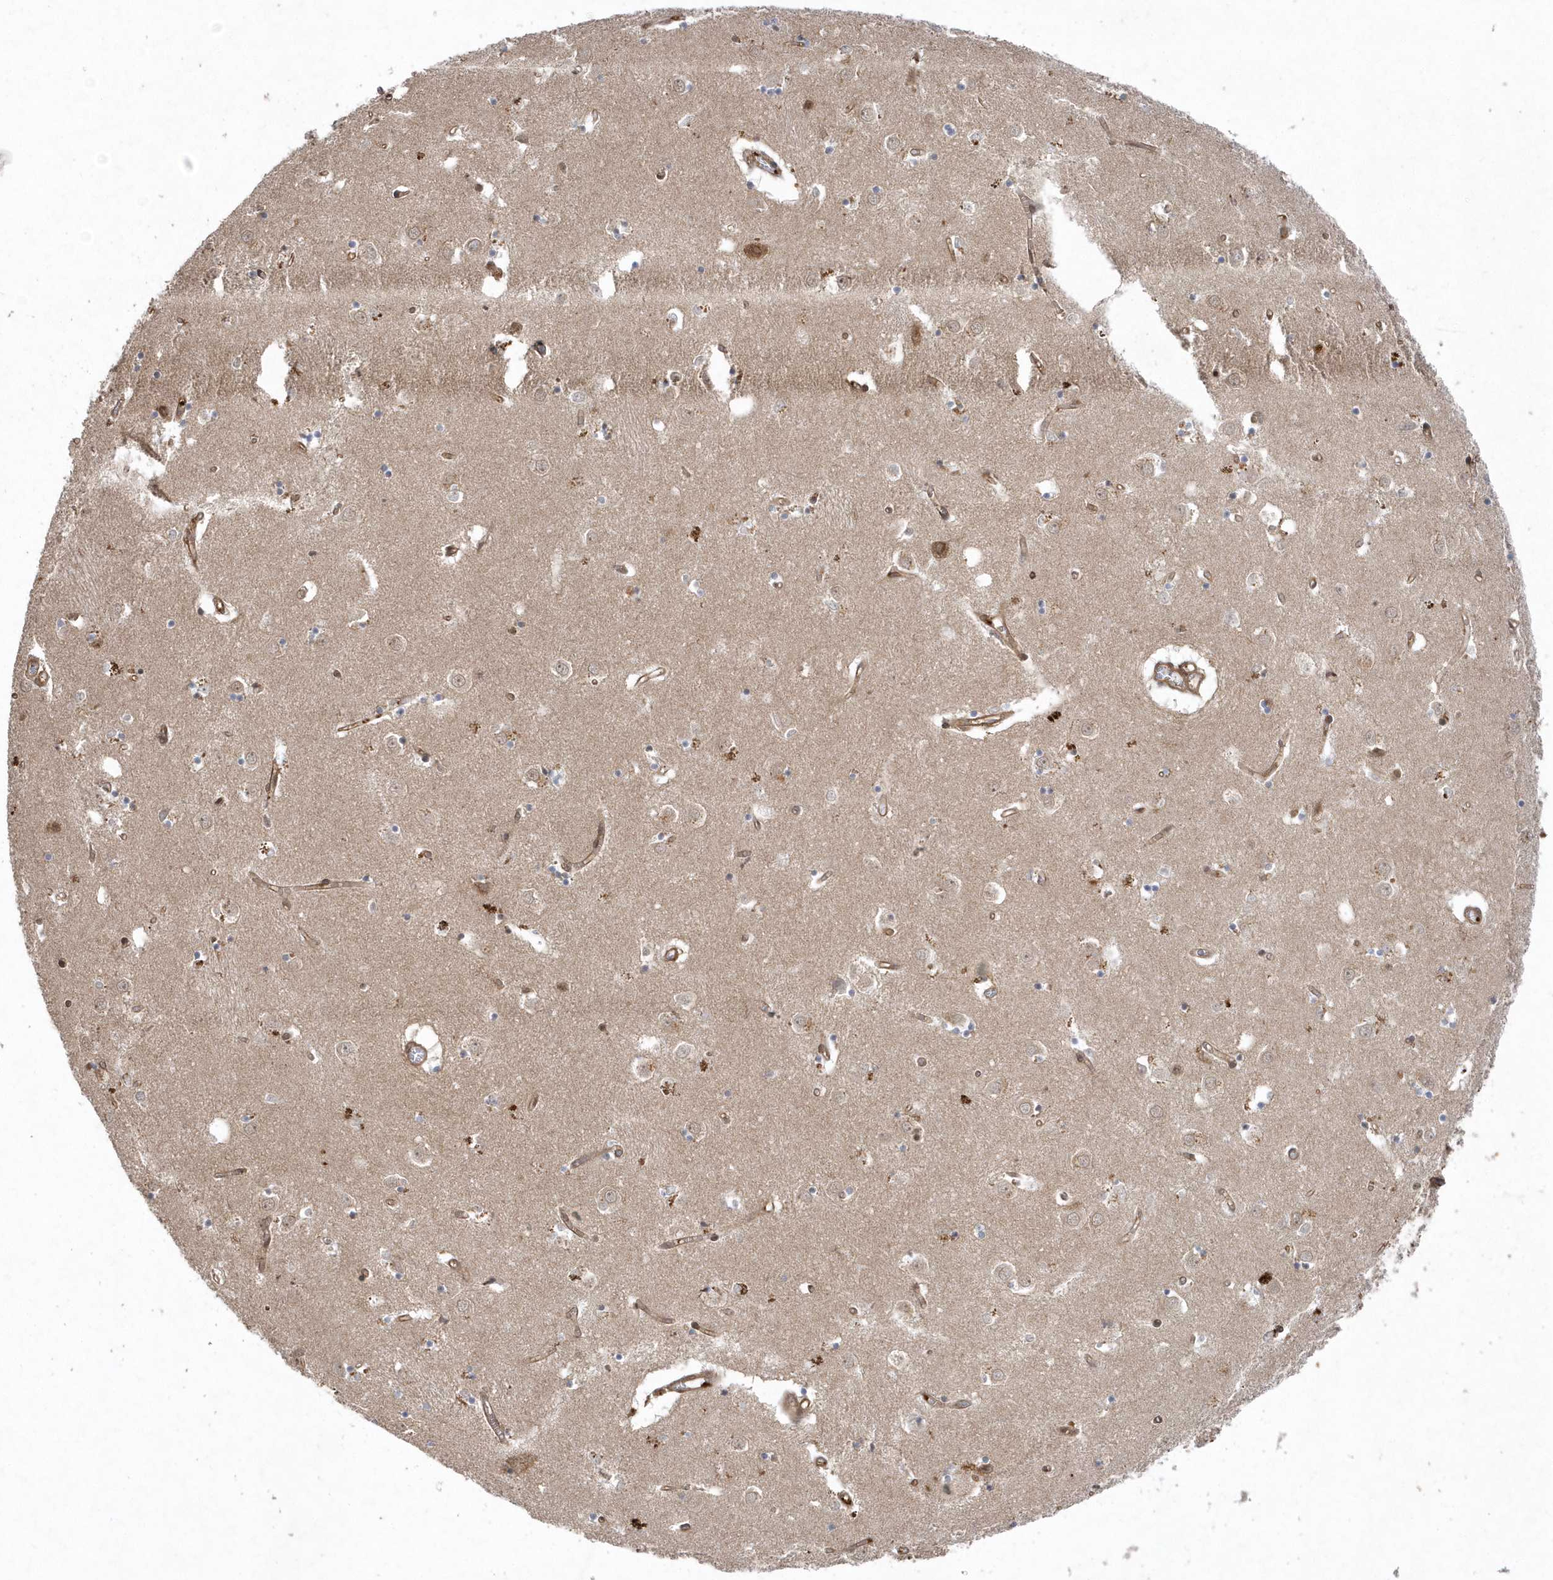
{"staining": {"intensity": "moderate", "quantity": "<25%", "location": "cytoplasmic/membranous,nuclear"}, "tissue": "caudate", "cell_type": "Glial cells", "image_type": "normal", "snomed": [{"axis": "morphology", "description": "Normal tissue, NOS"}, {"axis": "topography", "description": "Lateral ventricle wall"}], "caption": "The immunohistochemical stain highlights moderate cytoplasmic/membranous,nuclear expression in glial cells of normal caudate.", "gene": "ACYP1", "patient": {"sex": "male", "age": 70}}